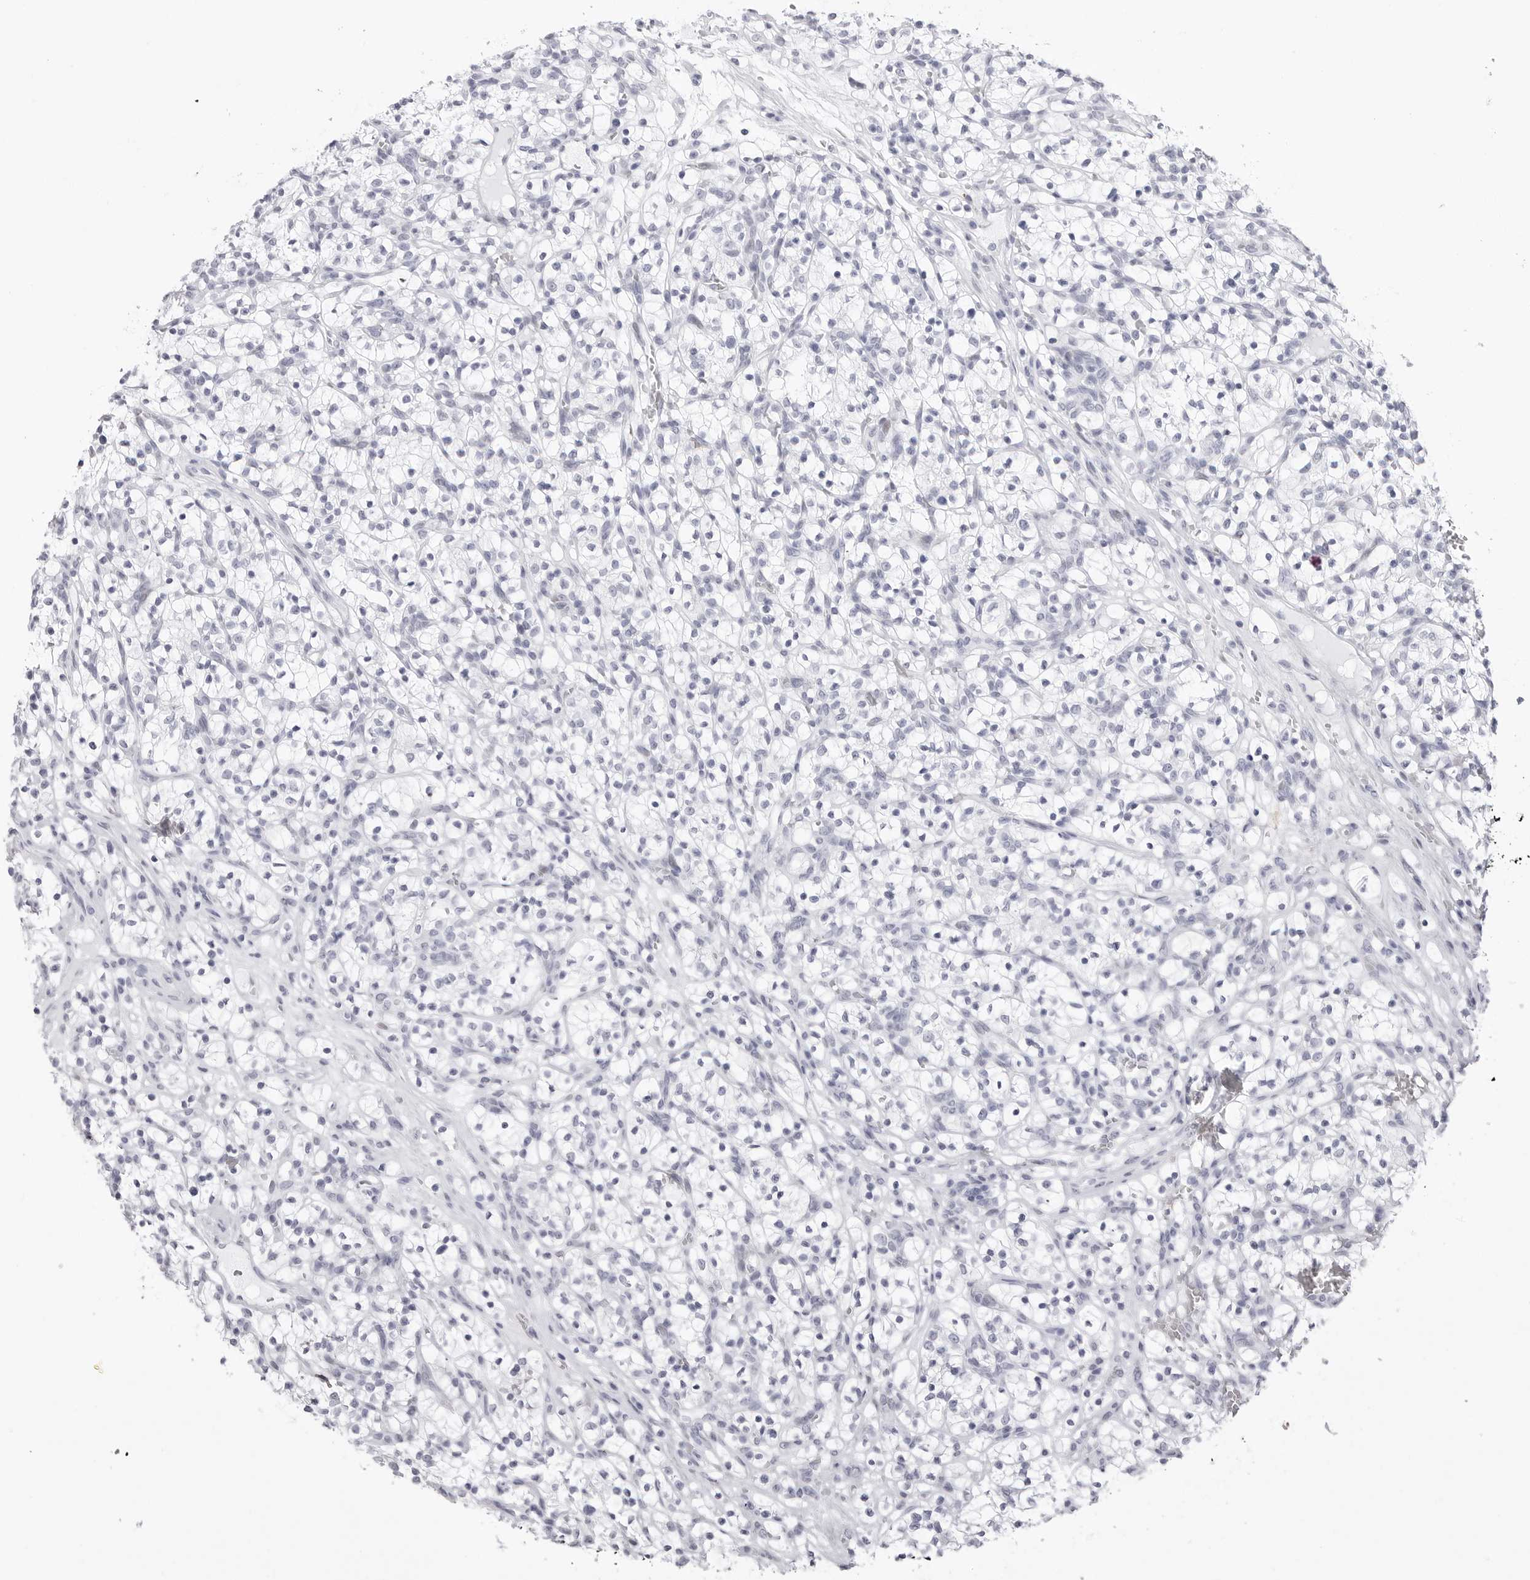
{"staining": {"intensity": "negative", "quantity": "none", "location": "none"}, "tissue": "renal cancer", "cell_type": "Tumor cells", "image_type": "cancer", "snomed": [{"axis": "morphology", "description": "Adenocarcinoma, NOS"}, {"axis": "topography", "description": "Kidney"}], "caption": "Protein analysis of renal cancer shows no significant staining in tumor cells.", "gene": "TSSK1B", "patient": {"sex": "female", "age": 57}}